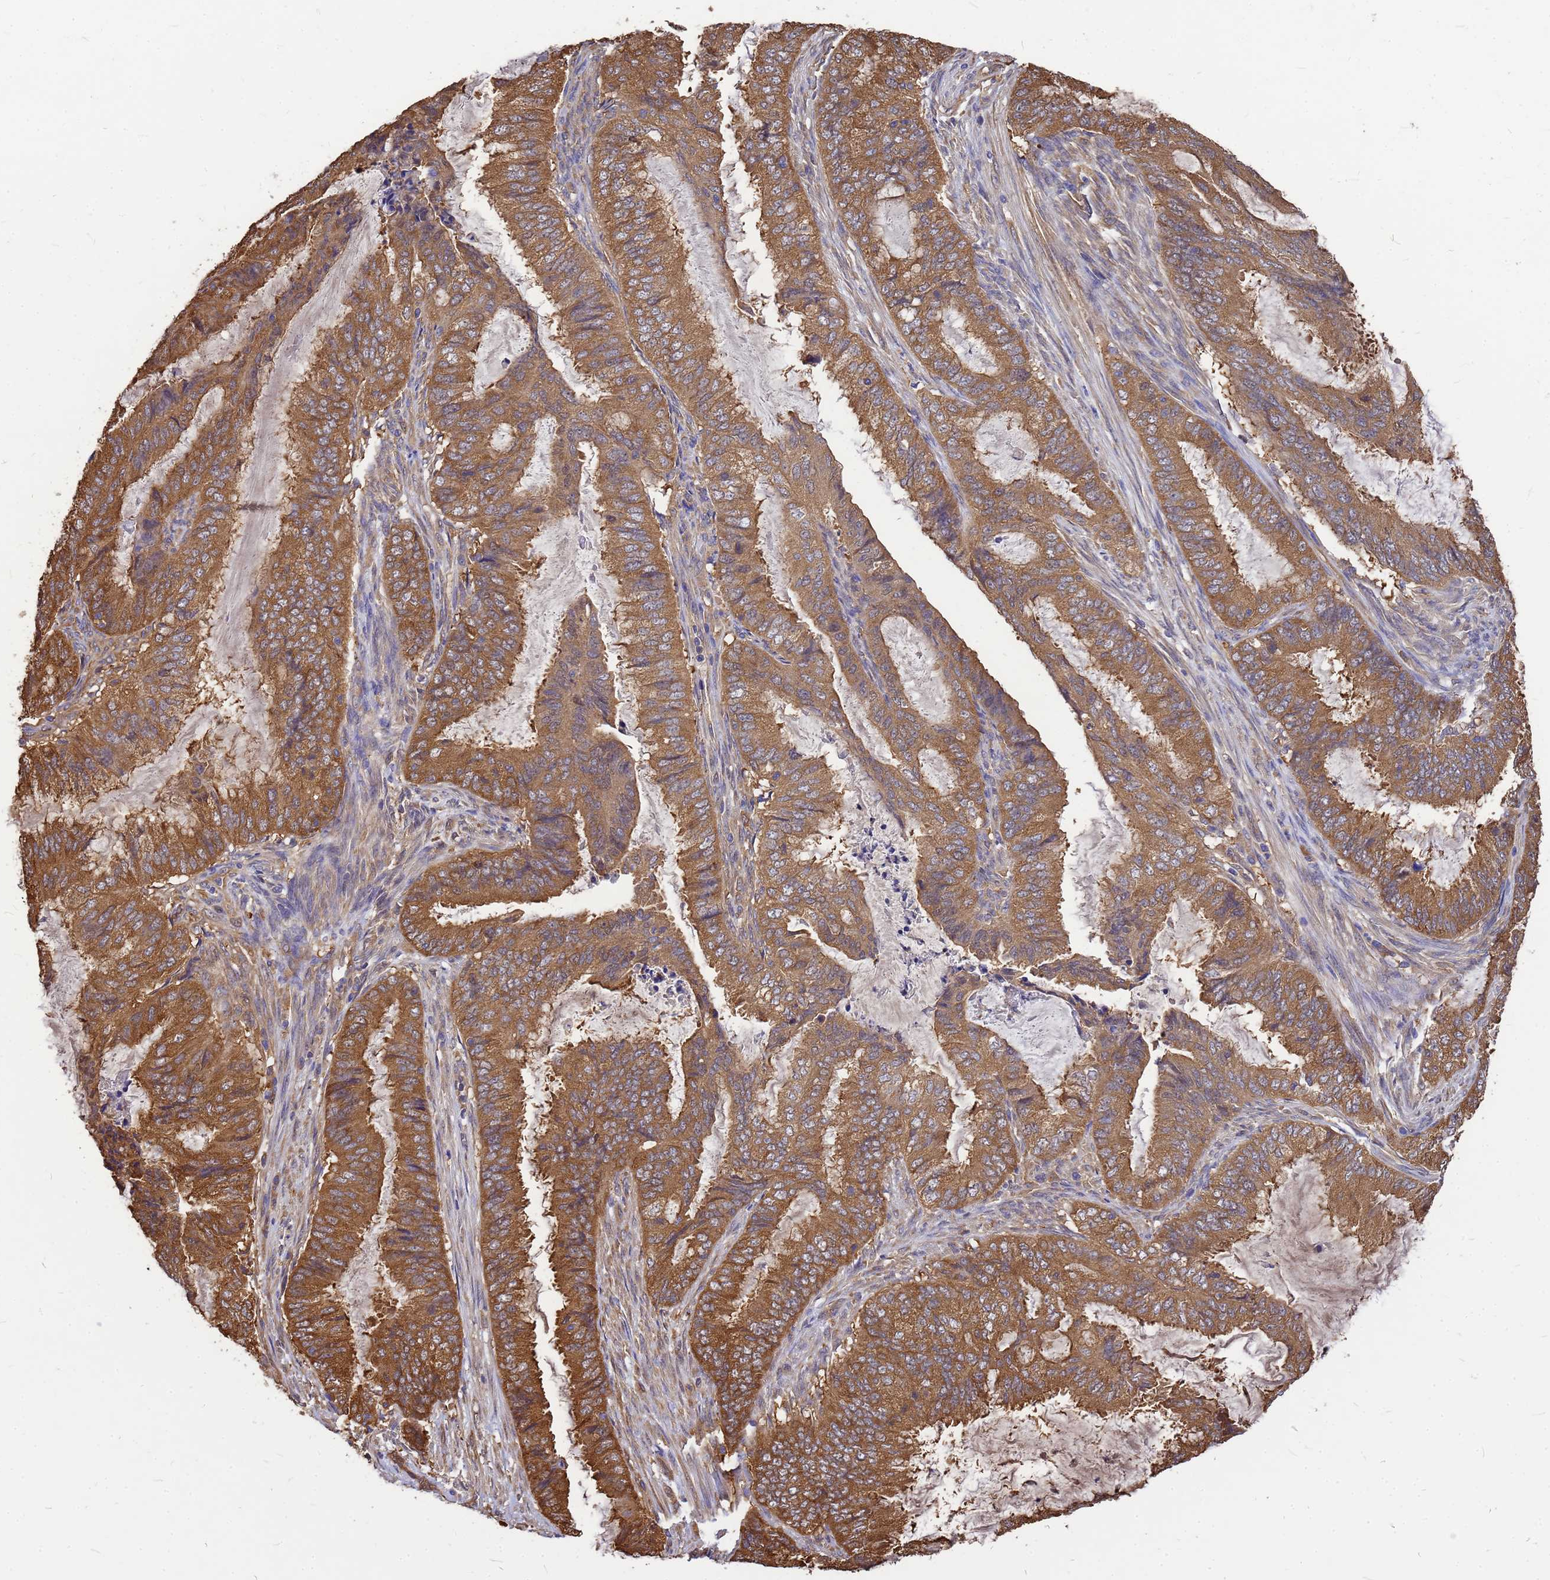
{"staining": {"intensity": "moderate", "quantity": ">75%", "location": "cytoplasmic/membranous"}, "tissue": "endometrial cancer", "cell_type": "Tumor cells", "image_type": "cancer", "snomed": [{"axis": "morphology", "description": "Adenocarcinoma, NOS"}, {"axis": "topography", "description": "Endometrium"}], "caption": "A medium amount of moderate cytoplasmic/membranous expression is present in about >75% of tumor cells in endometrial adenocarcinoma tissue.", "gene": "GID4", "patient": {"sex": "female", "age": 51}}